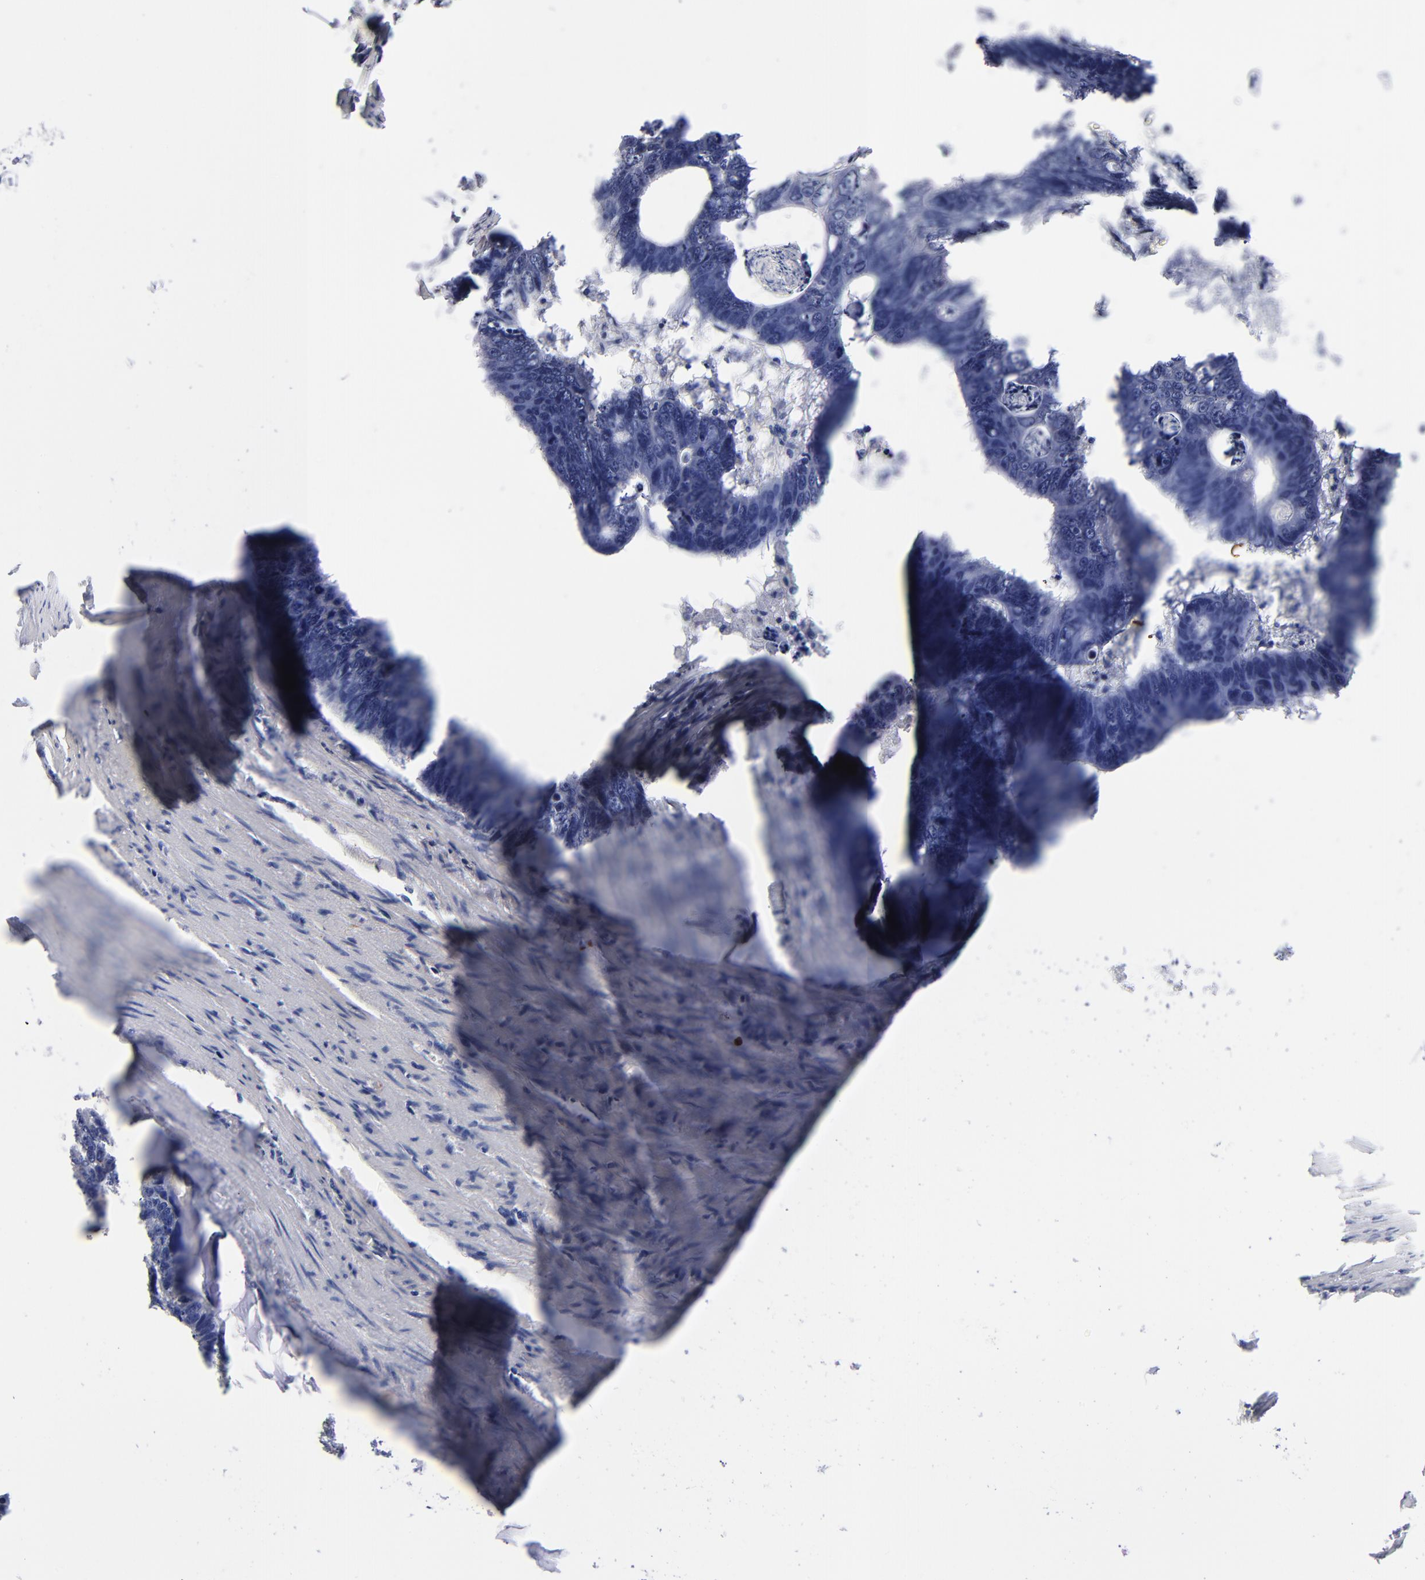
{"staining": {"intensity": "negative", "quantity": "none", "location": "none"}, "tissue": "colorectal cancer", "cell_type": "Tumor cells", "image_type": "cancer", "snomed": [{"axis": "morphology", "description": "Adenocarcinoma, NOS"}, {"axis": "topography", "description": "Colon"}], "caption": "A histopathology image of colorectal adenocarcinoma stained for a protein displays no brown staining in tumor cells. The staining is performed using DAB brown chromogen with nuclei counter-stained in using hematoxylin.", "gene": "RRAGB", "patient": {"sex": "female", "age": 55}}